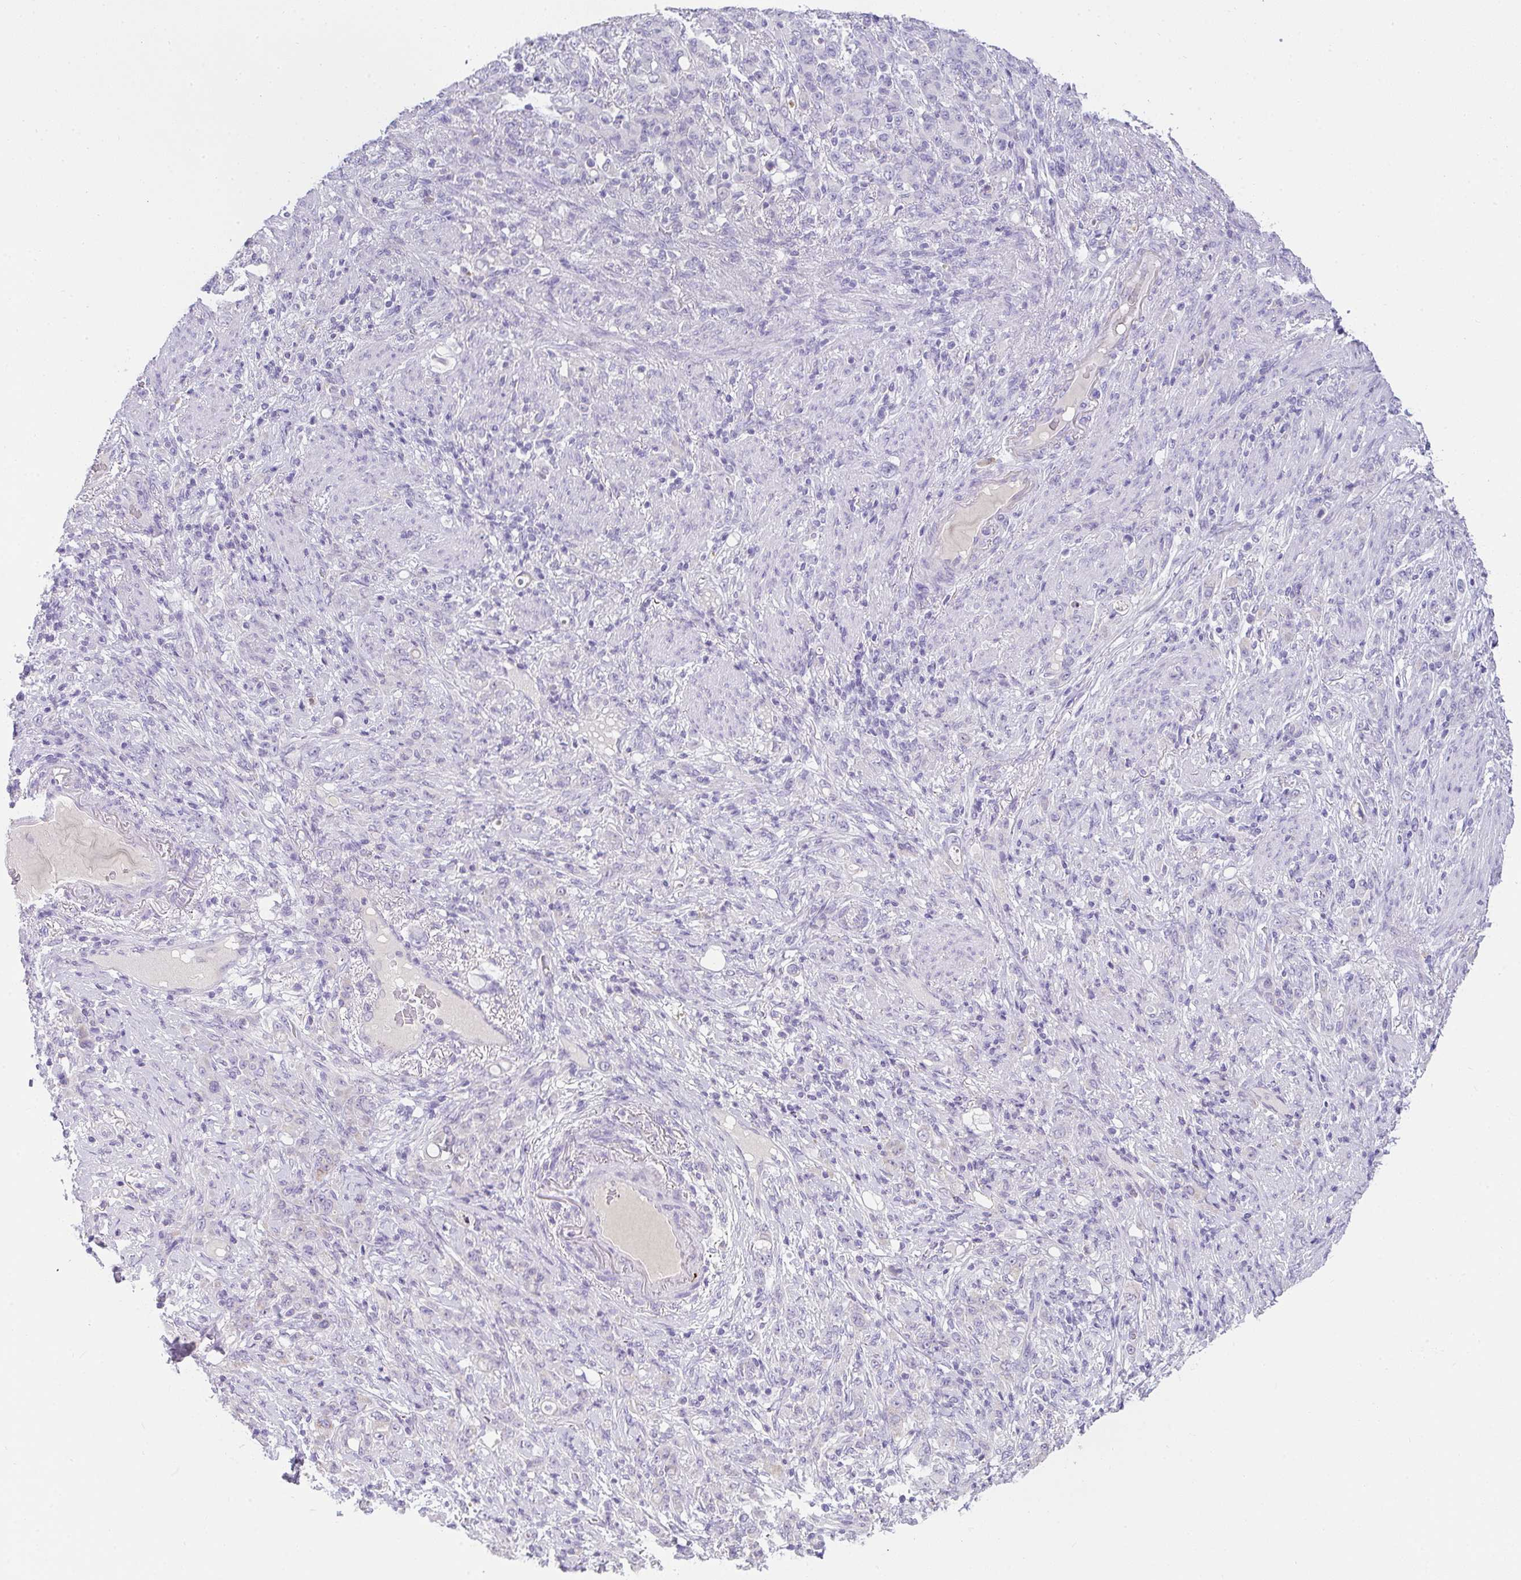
{"staining": {"intensity": "negative", "quantity": "none", "location": "none"}, "tissue": "stomach cancer", "cell_type": "Tumor cells", "image_type": "cancer", "snomed": [{"axis": "morphology", "description": "Normal tissue, NOS"}, {"axis": "morphology", "description": "Adenocarcinoma, NOS"}, {"axis": "topography", "description": "Stomach"}], "caption": "Tumor cells show no significant expression in adenocarcinoma (stomach).", "gene": "COX7B", "patient": {"sex": "female", "age": 79}}